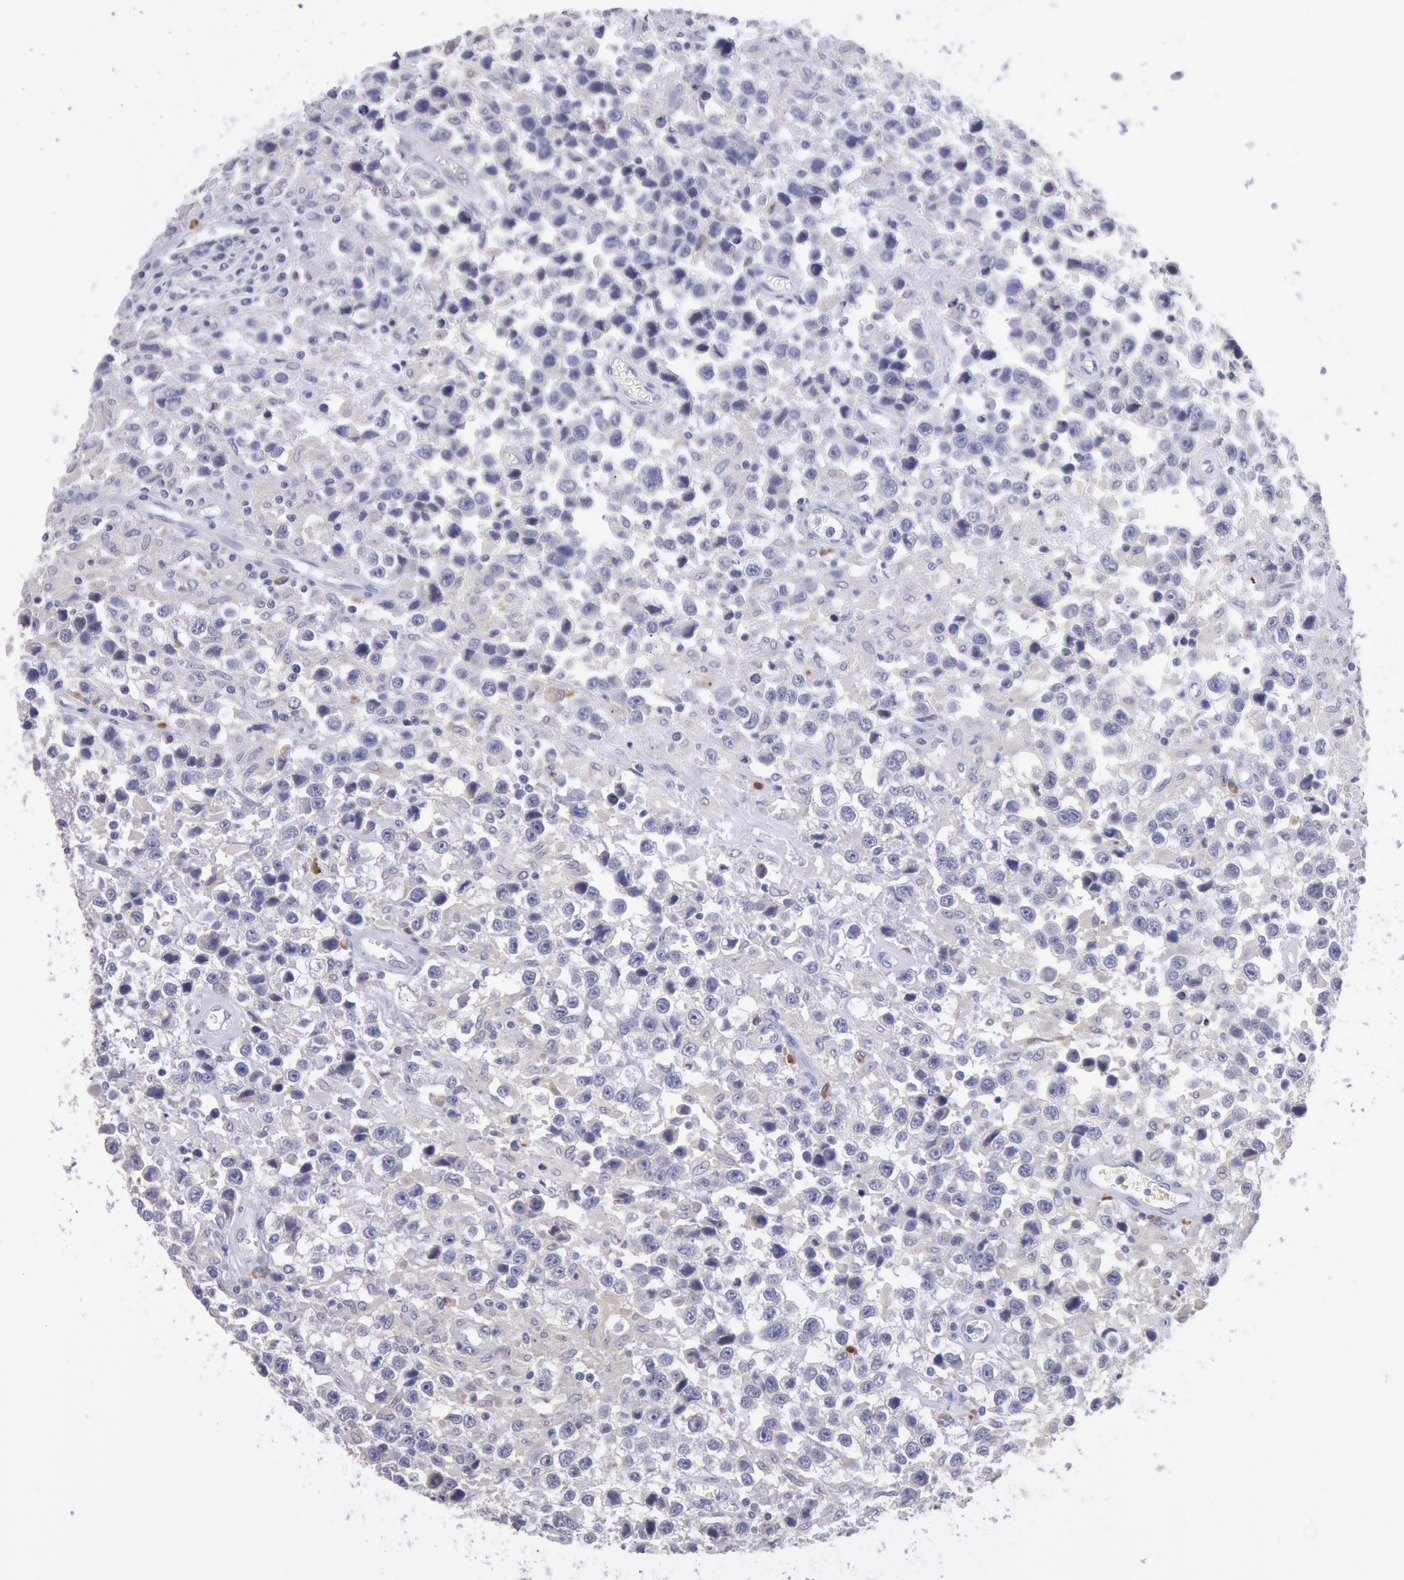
{"staining": {"intensity": "negative", "quantity": "none", "location": "none"}, "tissue": "testis cancer", "cell_type": "Tumor cells", "image_type": "cancer", "snomed": [{"axis": "morphology", "description": "Seminoma, NOS"}, {"axis": "topography", "description": "Testis"}], "caption": "Tumor cells are negative for protein expression in human seminoma (testis).", "gene": "GAL3ST1", "patient": {"sex": "male", "age": 43}}